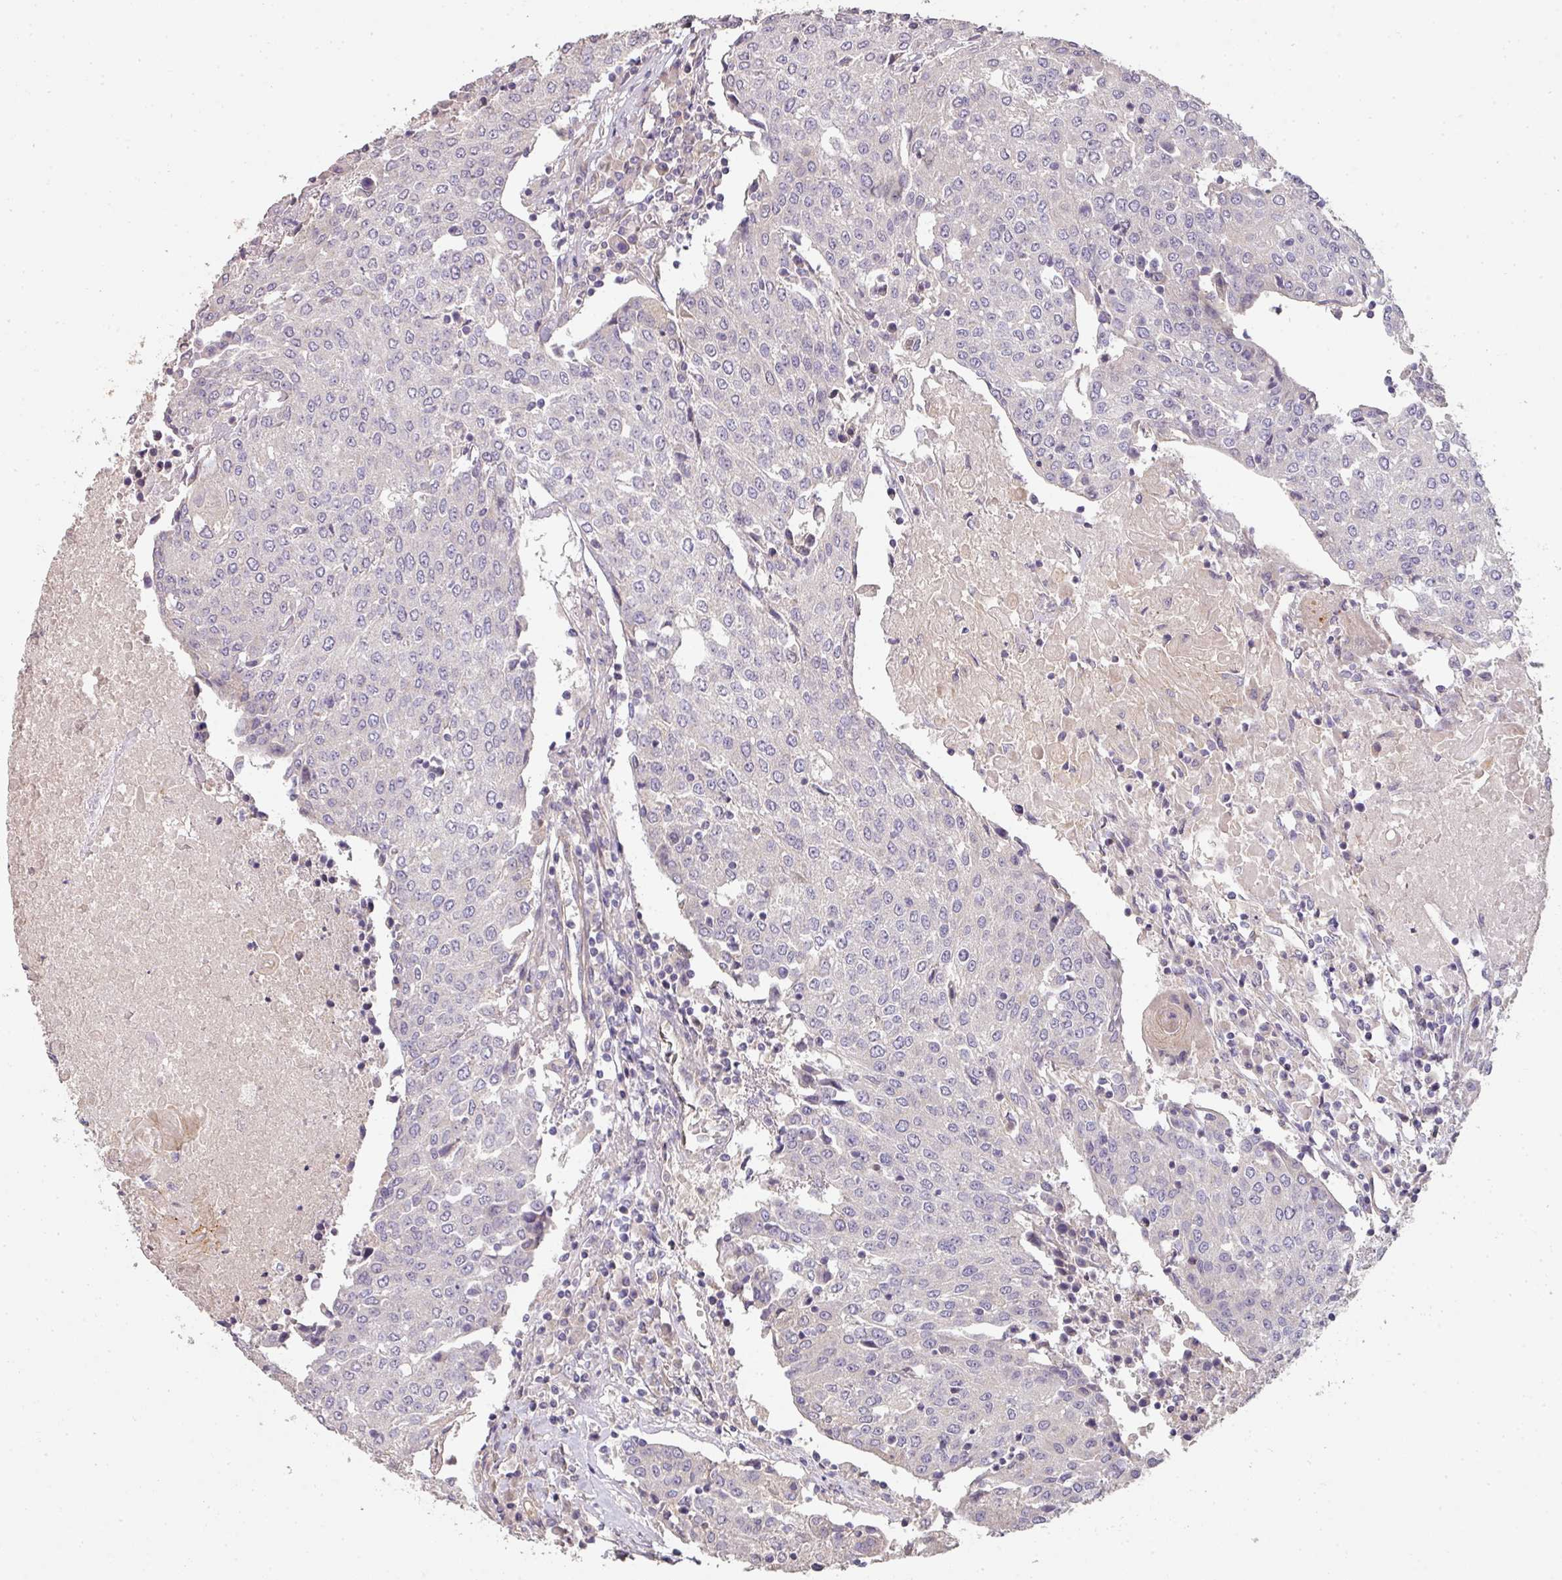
{"staining": {"intensity": "negative", "quantity": "none", "location": "none"}, "tissue": "urothelial cancer", "cell_type": "Tumor cells", "image_type": "cancer", "snomed": [{"axis": "morphology", "description": "Urothelial carcinoma, High grade"}, {"axis": "topography", "description": "Urinary bladder"}], "caption": "This is a micrograph of immunohistochemistry (IHC) staining of urothelial cancer, which shows no positivity in tumor cells.", "gene": "PCDH1", "patient": {"sex": "female", "age": 85}}